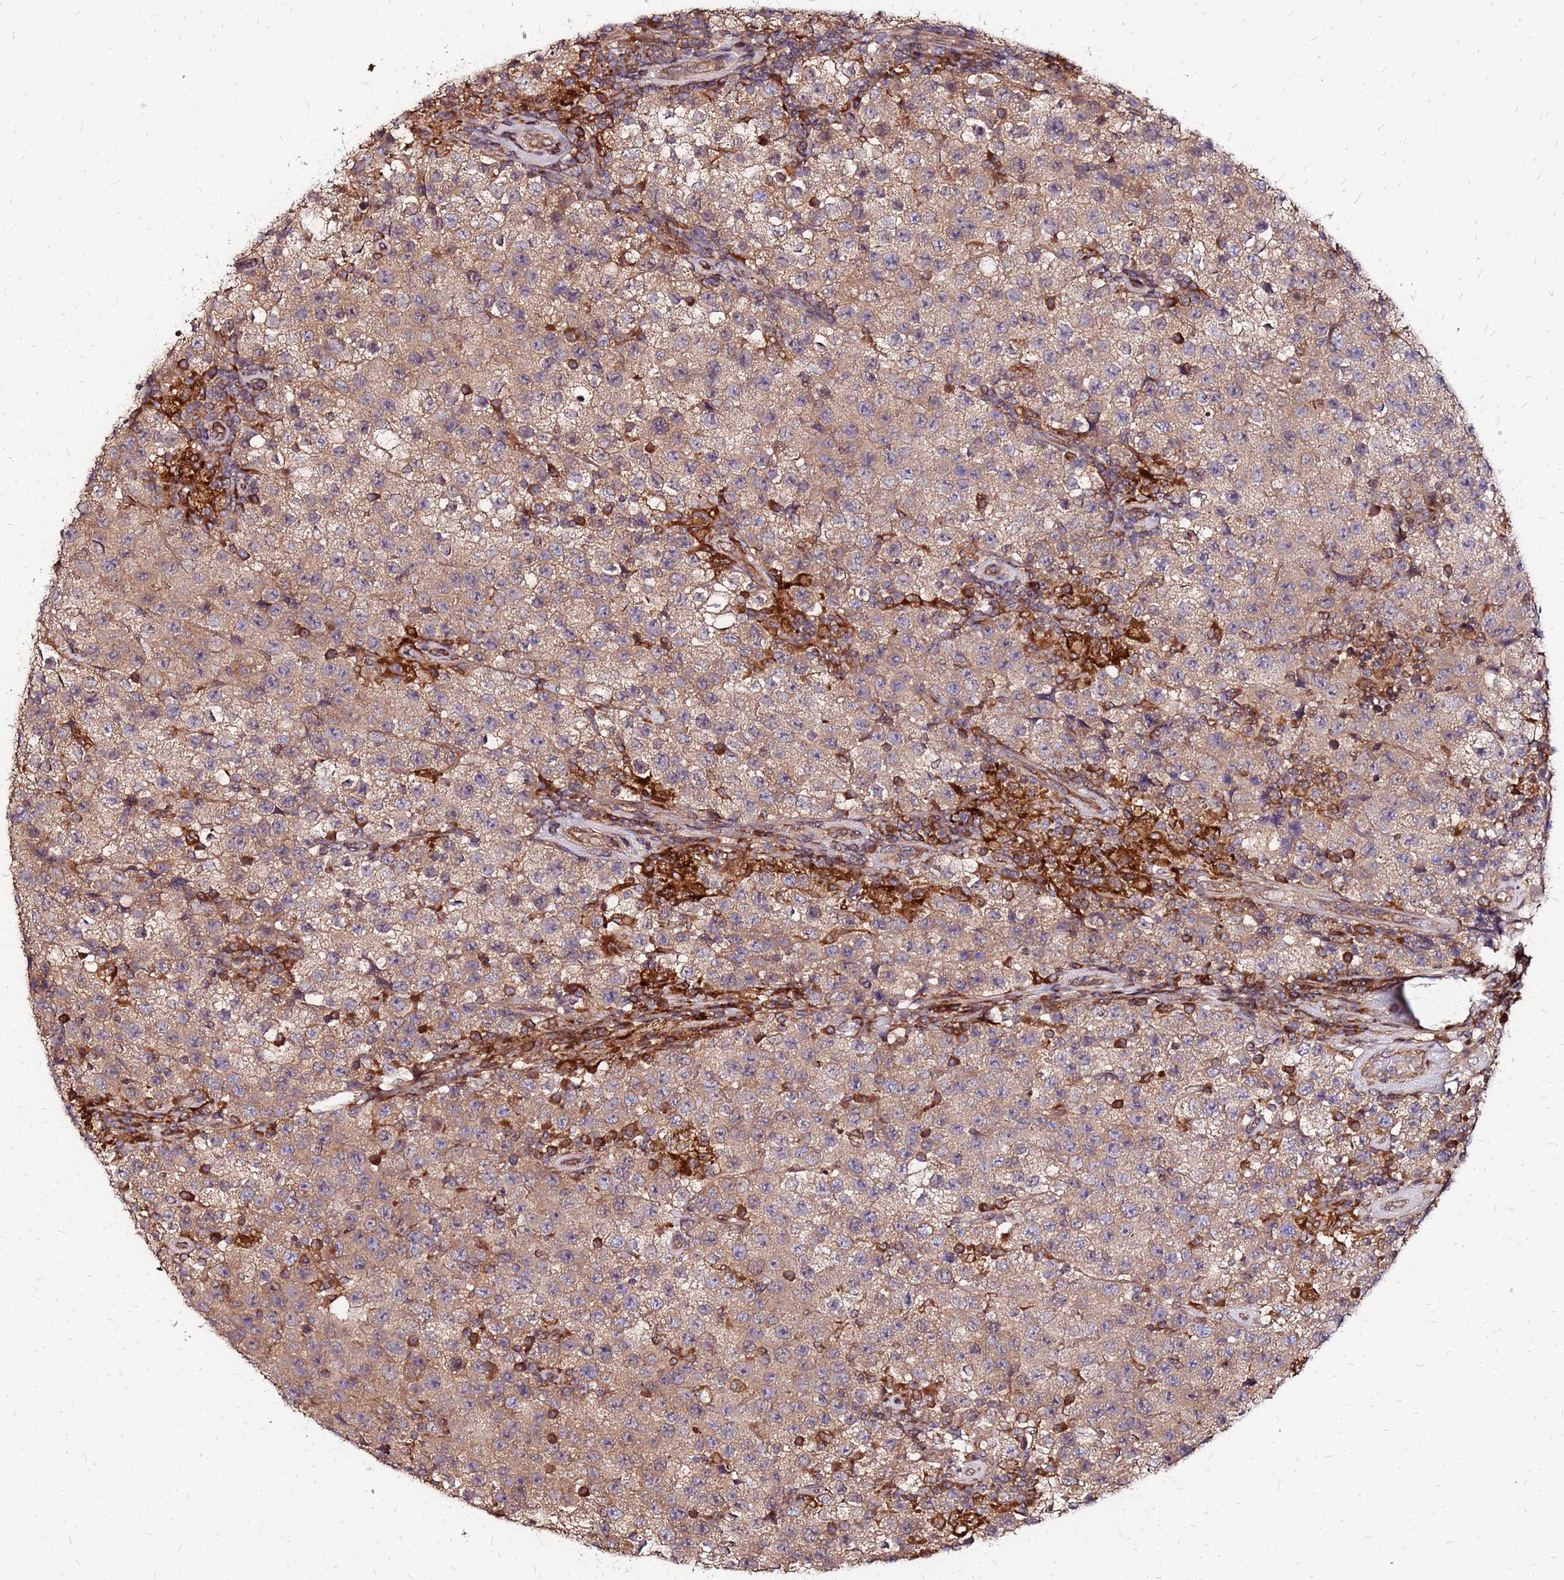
{"staining": {"intensity": "weak", "quantity": ">75%", "location": "cytoplasmic/membranous"}, "tissue": "testis cancer", "cell_type": "Tumor cells", "image_type": "cancer", "snomed": [{"axis": "morphology", "description": "Seminoma, NOS"}, {"axis": "morphology", "description": "Carcinoma, Embryonal, NOS"}, {"axis": "topography", "description": "Testis"}], "caption": "This histopathology image demonstrates immunohistochemistry (IHC) staining of human testis cancer, with low weak cytoplasmic/membranous expression in about >75% of tumor cells.", "gene": "CYBC1", "patient": {"sex": "male", "age": 41}}